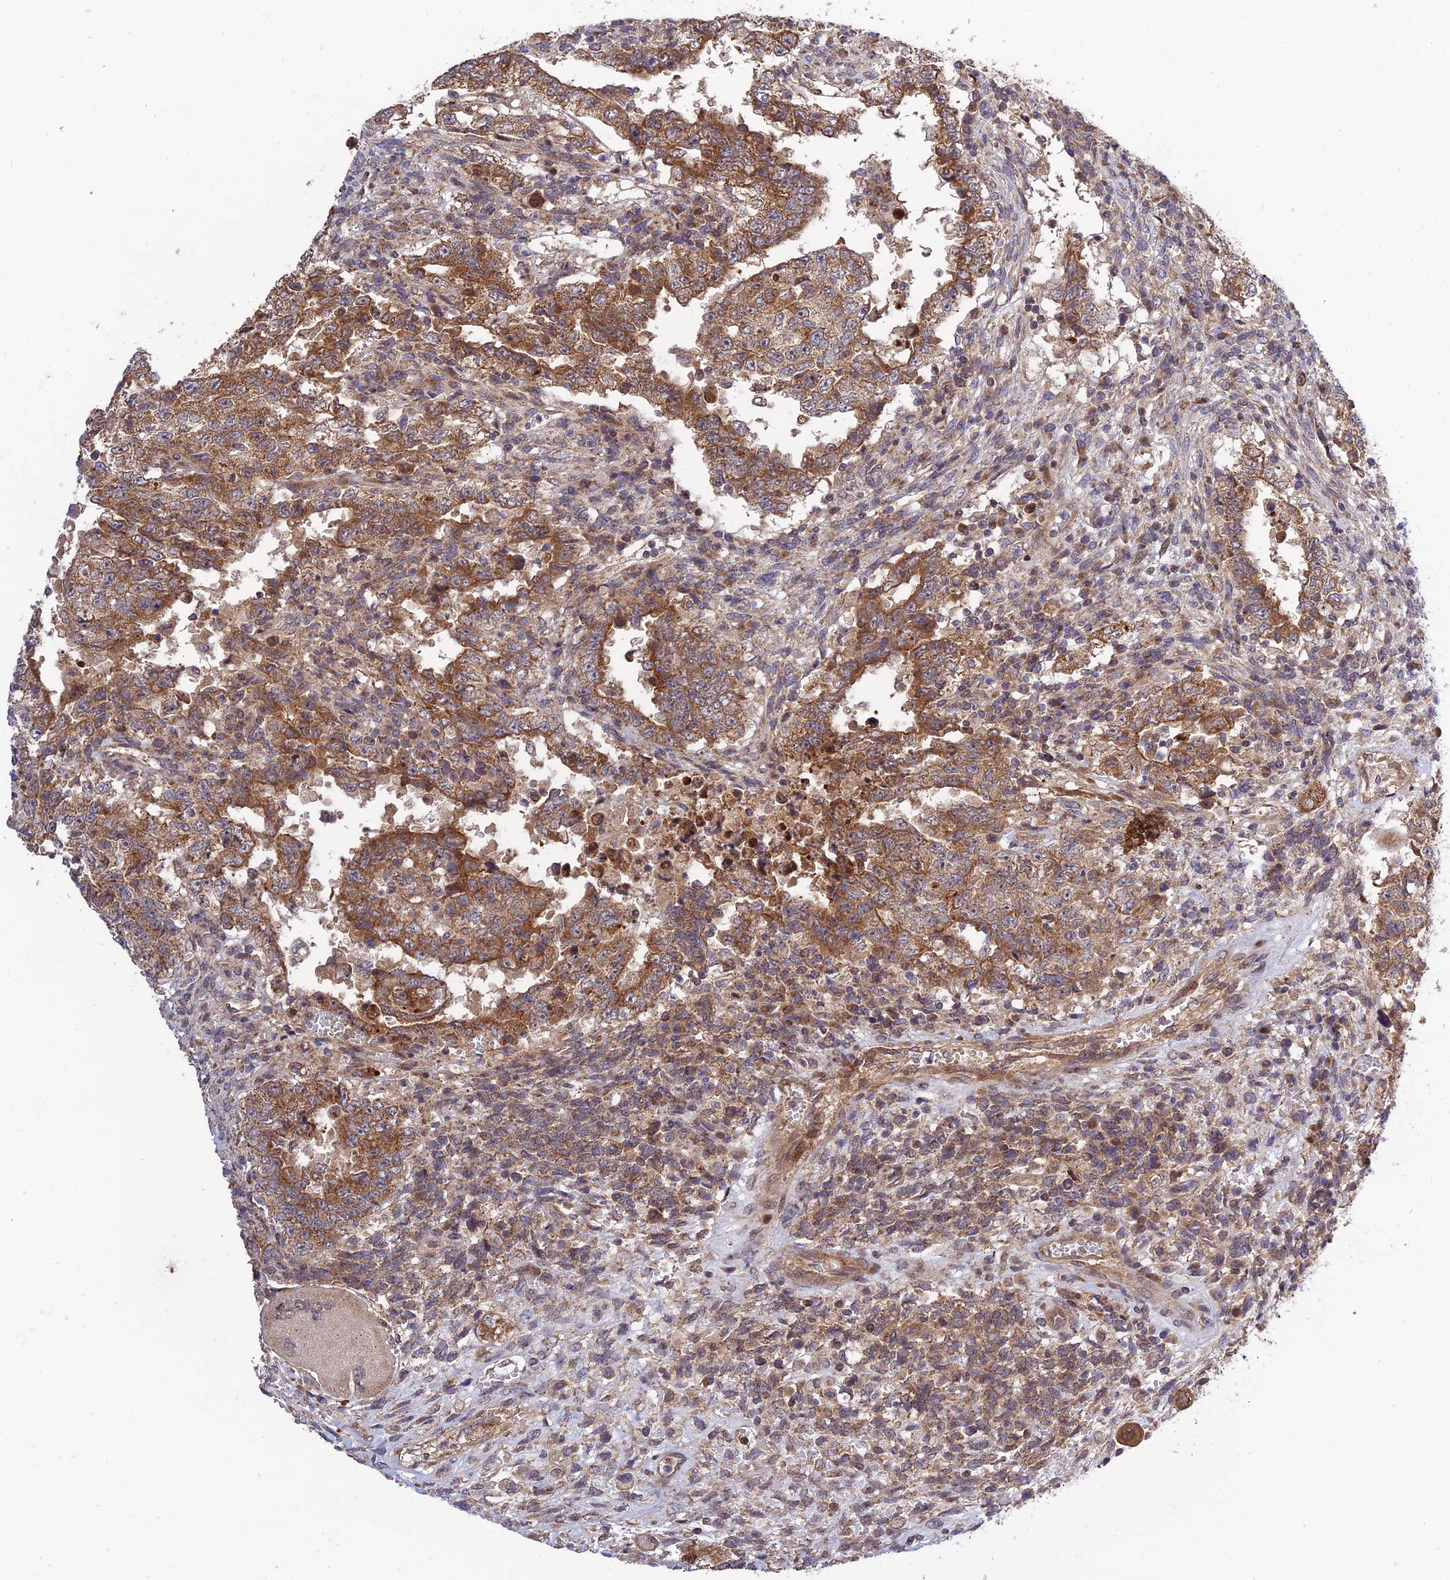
{"staining": {"intensity": "moderate", "quantity": ">75%", "location": "cytoplasmic/membranous"}, "tissue": "testis cancer", "cell_type": "Tumor cells", "image_type": "cancer", "snomed": [{"axis": "morphology", "description": "Carcinoma, Embryonal, NOS"}, {"axis": "topography", "description": "Testis"}], "caption": "Immunohistochemistry of testis embryonal carcinoma shows medium levels of moderate cytoplasmic/membranous expression in about >75% of tumor cells. Nuclei are stained in blue.", "gene": "PLEKHG2", "patient": {"sex": "male", "age": 26}}